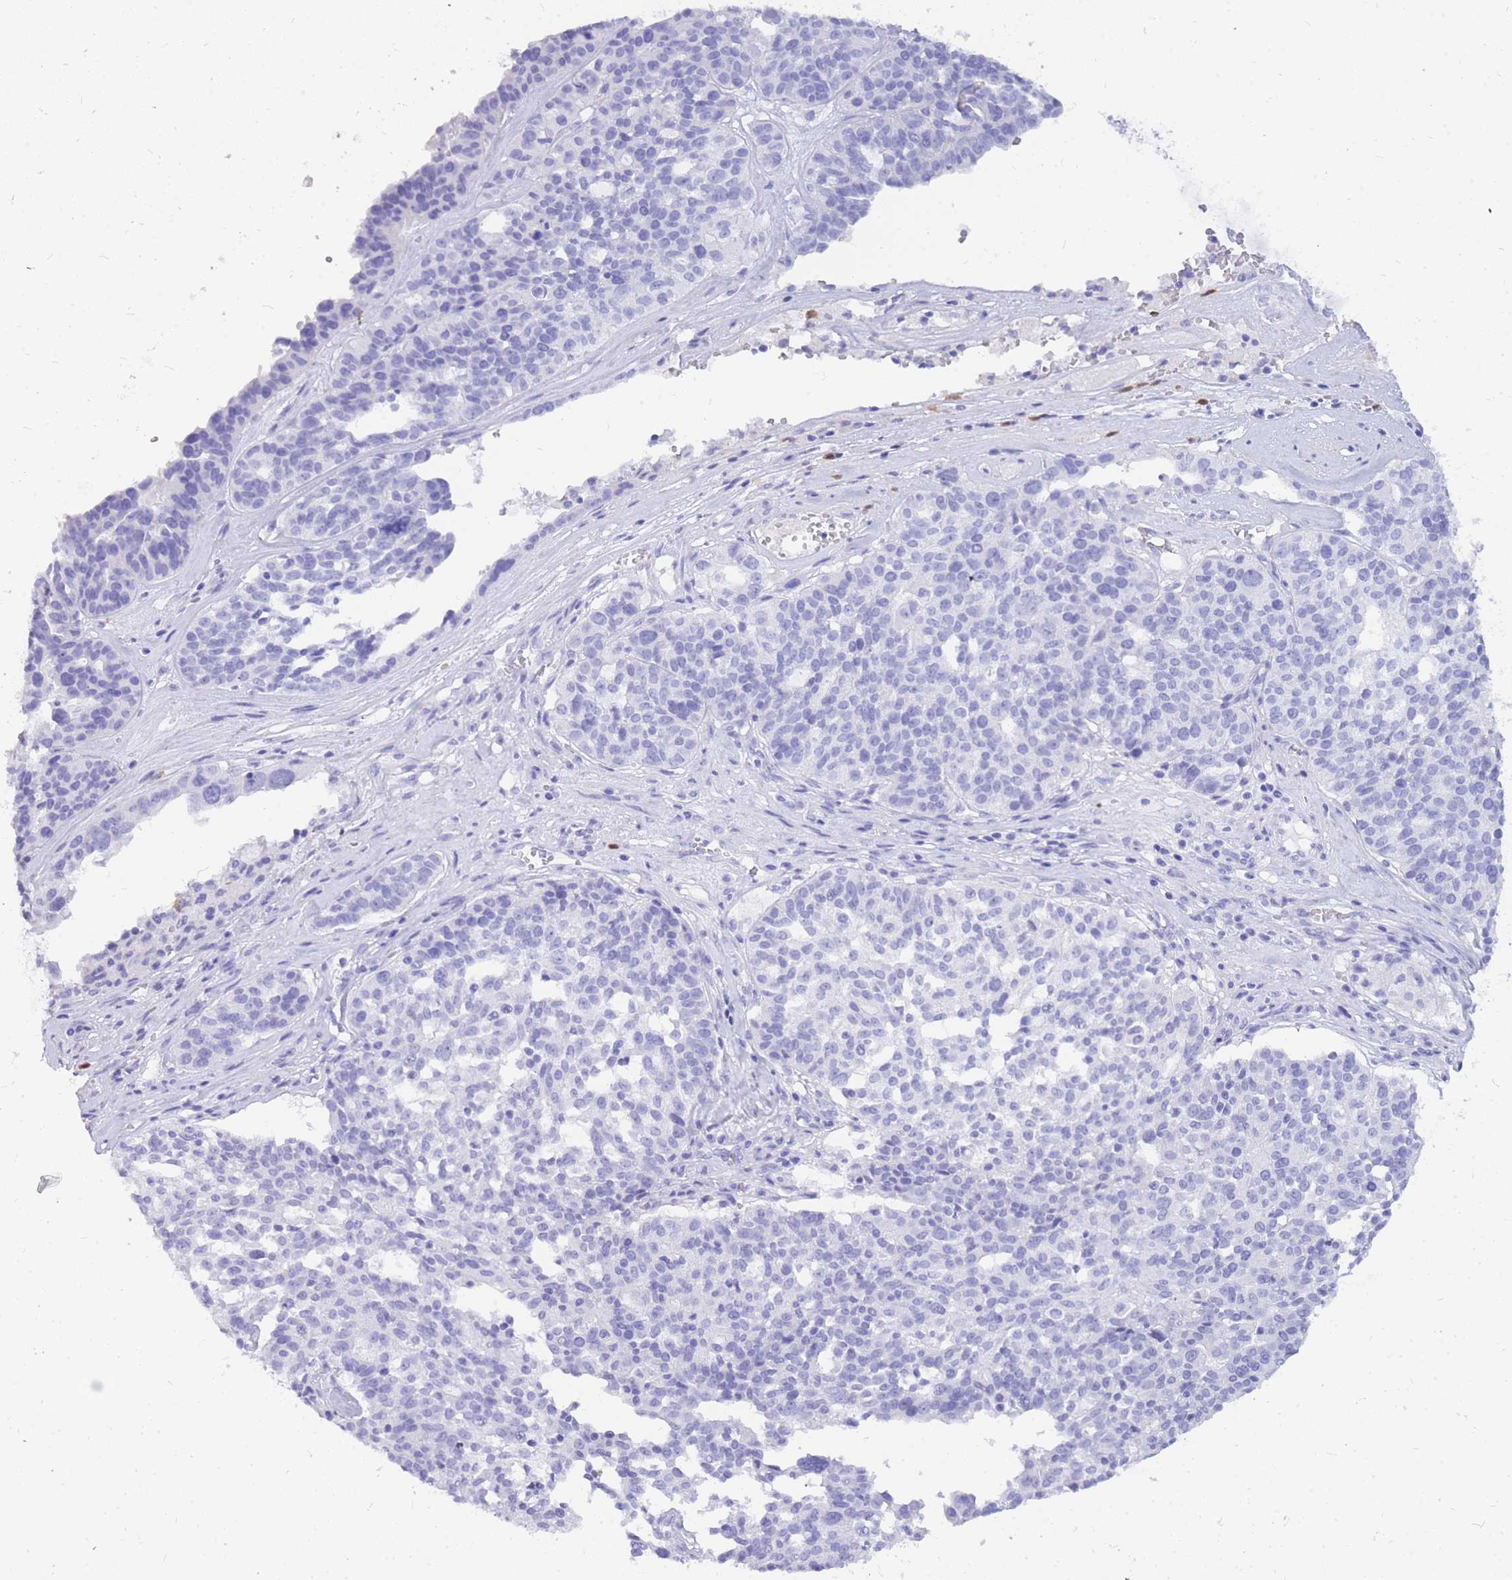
{"staining": {"intensity": "negative", "quantity": "none", "location": "none"}, "tissue": "ovarian cancer", "cell_type": "Tumor cells", "image_type": "cancer", "snomed": [{"axis": "morphology", "description": "Cystadenocarcinoma, serous, NOS"}, {"axis": "topography", "description": "Ovary"}], "caption": "High power microscopy histopathology image of an IHC histopathology image of ovarian cancer (serous cystadenocarcinoma), revealing no significant expression in tumor cells. (DAB (3,3'-diaminobenzidine) IHC with hematoxylin counter stain).", "gene": "HERC1", "patient": {"sex": "female", "age": 59}}